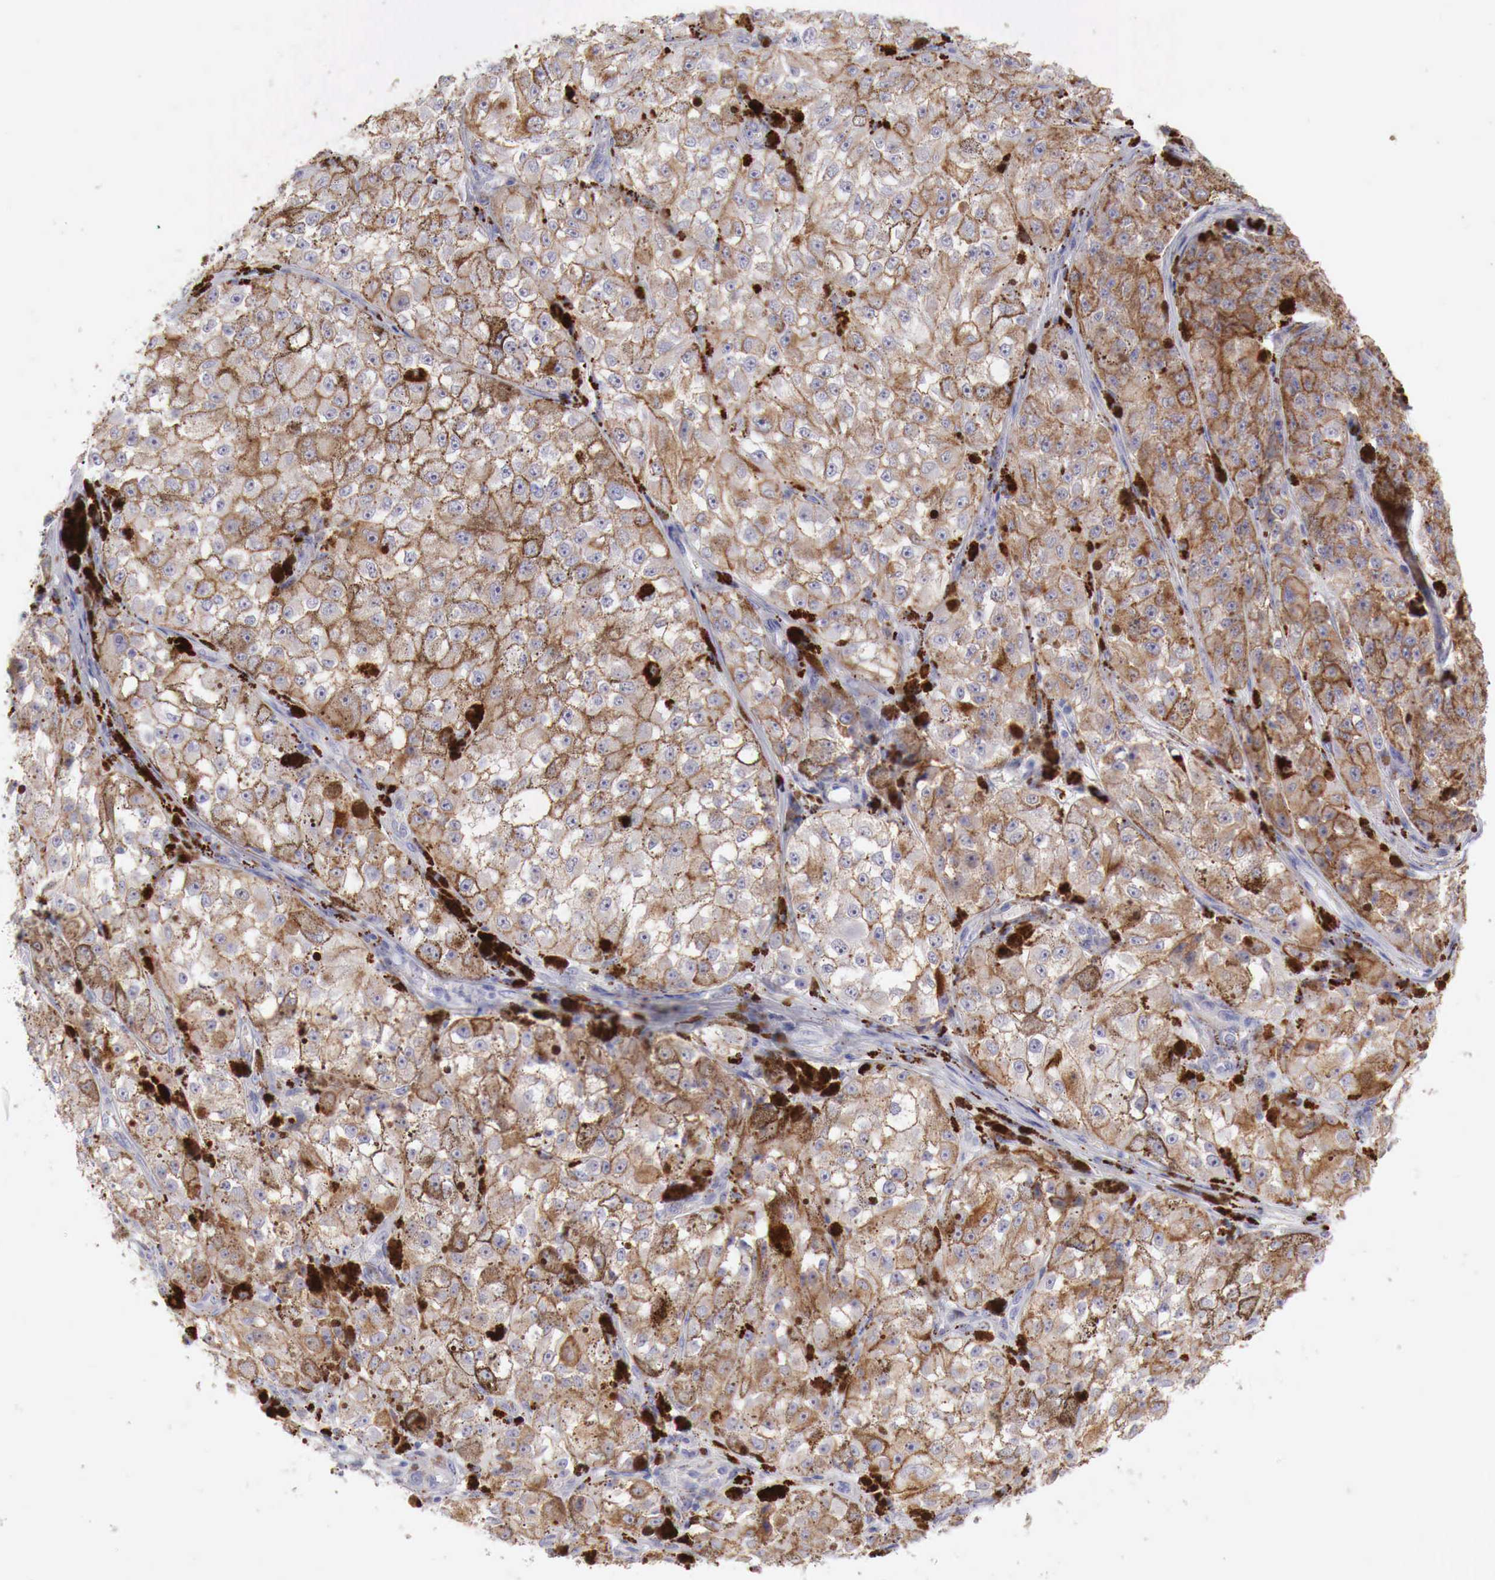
{"staining": {"intensity": "moderate", "quantity": ">75%", "location": "cytoplasmic/membranous"}, "tissue": "melanoma", "cell_type": "Tumor cells", "image_type": "cancer", "snomed": [{"axis": "morphology", "description": "Malignant melanoma, NOS"}, {"axis": "topography", "description": "Skin"}], "caption": "Malignant melanoma tissue displays moderate cytoplasmic/membranous positivity in approximately >75% of tumor cells", "gene": "GLA", "patient": {"sex": "male", "age": 67}}